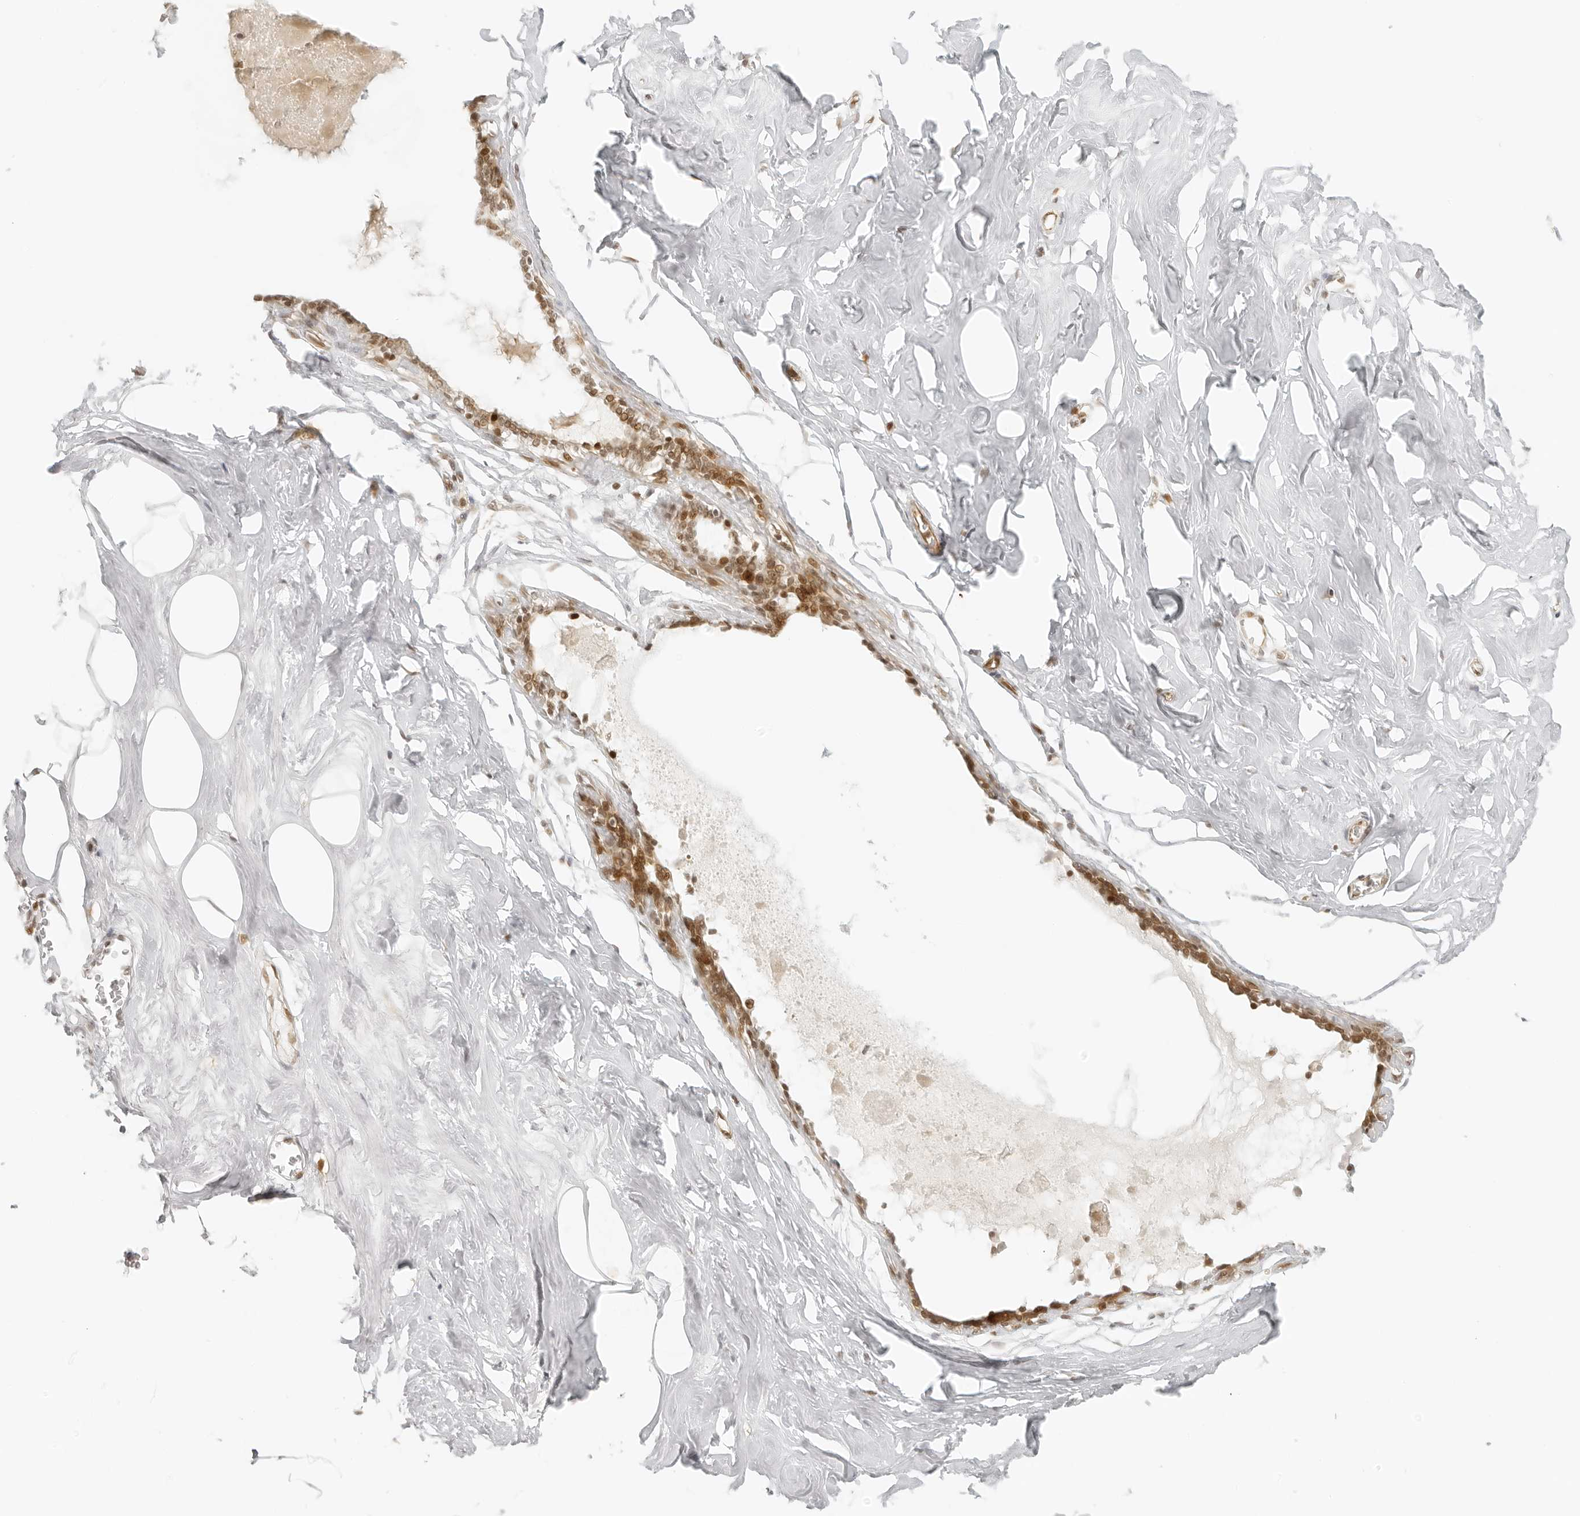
{"staining": {"intensity": "negative", "quantity": "none", "location": "none"}, "tissue": "adipose tissue", "cell_type": "Adipocytes", "image_type": "normal", "snomed": [{"axis": "morphology", "description": "Normal tissue, NOS"}, {"axis": "morphology", "description": "Fibrosis, NOS"}, {"axis": "topography", "description": "Breast"}, {"axis": "topography", "description": "Adipose tissue"}], "caption": "A high-resolution image shows immunohistochemistry staining of normal adipose tissue, which shows no significant expression in adipocytes.", "gene": "ZNF407", "patient": {"sex": "female", "age": 39}}